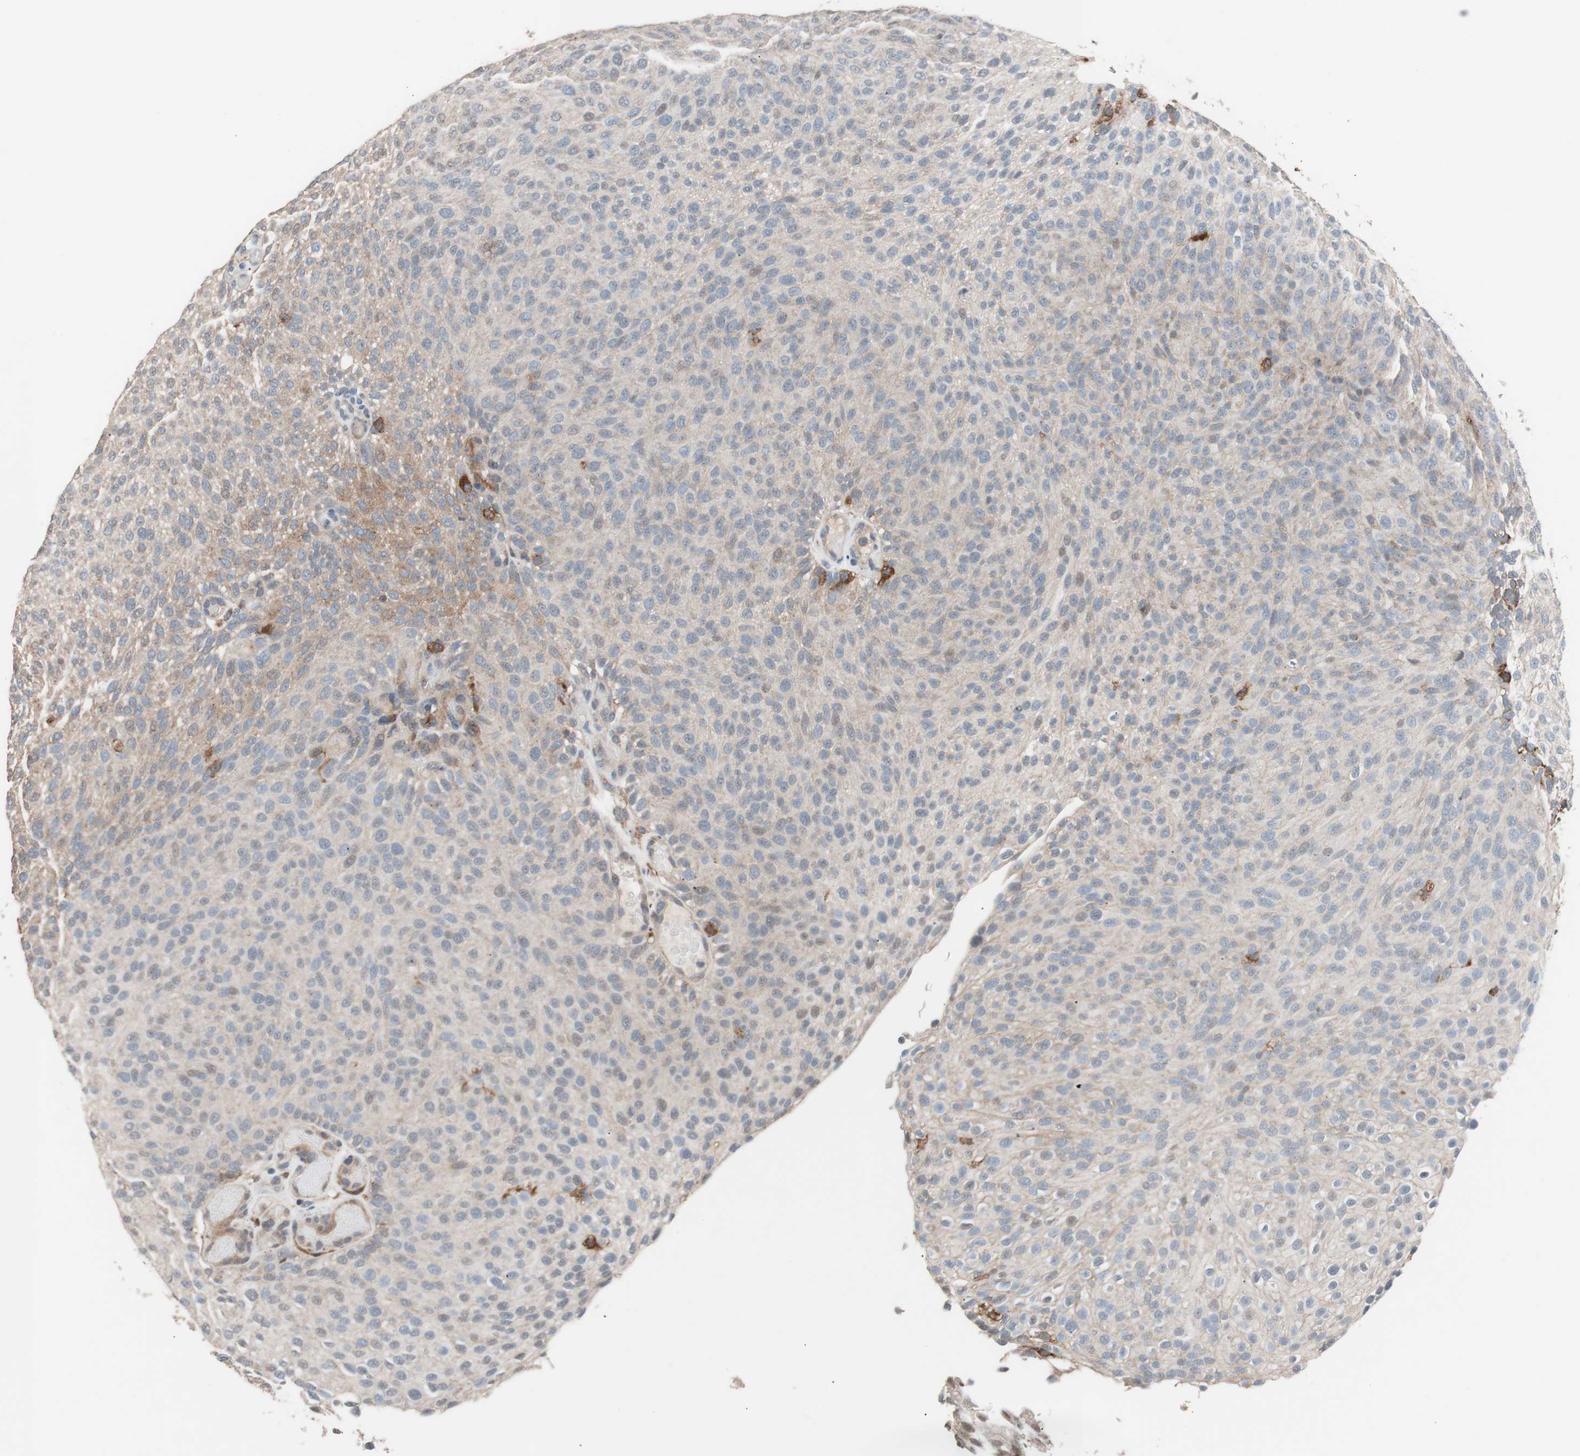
{"staining": {"intensity": "weak", "quantity": "25%-75%", "location": "cytoplasmic/membranous"}, "tissue": "urothelial cancer", "cell_type": "Tumor cells", "image_type": "cancer", "snomed": [{"axis": "morphology", "description": "Urothelial carcinoma, Low grade"}, {"axis": "topography", "description": "Urinary bladder"}], "caption": "This is an image of IHC staining of urothelial cancer, which shows weak positivity in the cytoplasmic/membranous of tumor cells.", "gene": "LITAF", "patient": {"sex": "male", "age": 78}}